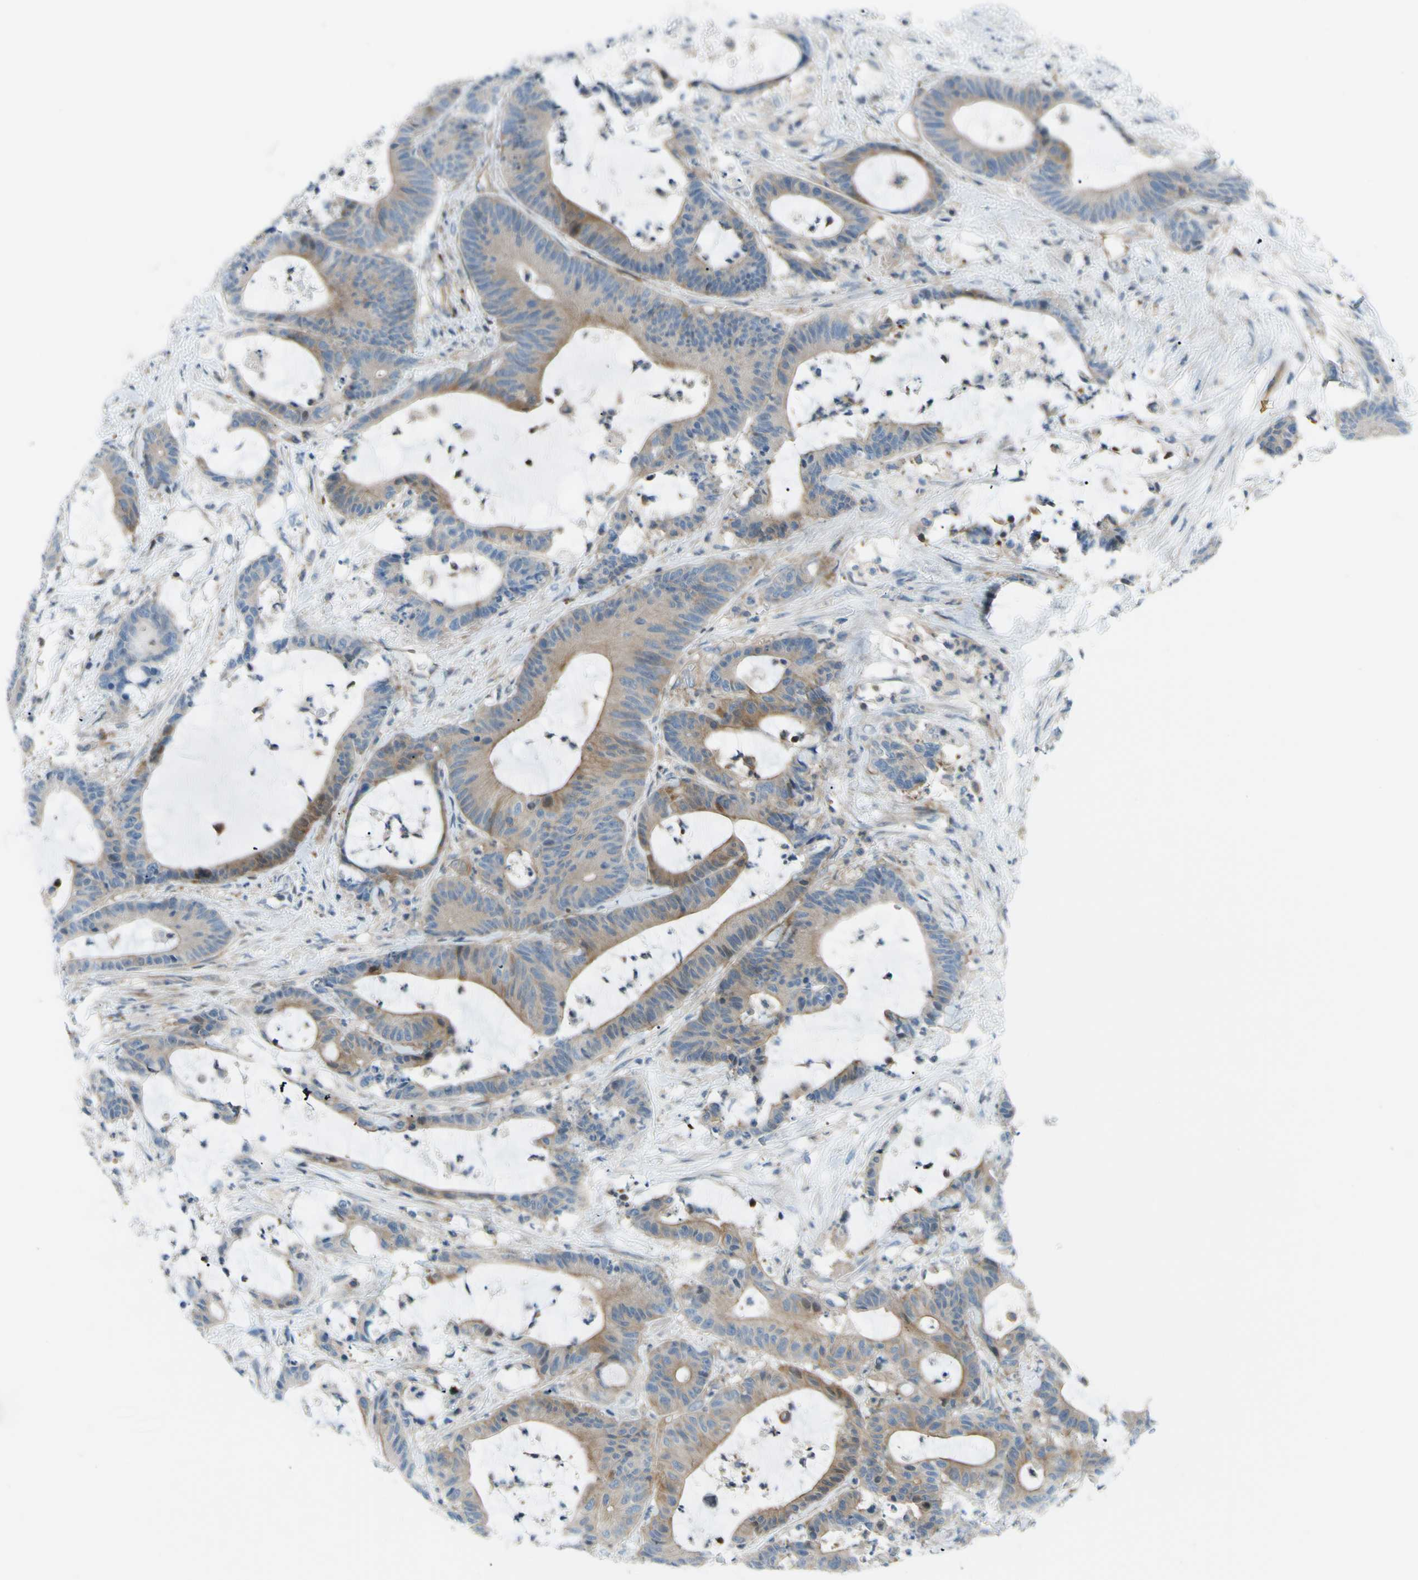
{"staining": {"intensity": "moderate", "quantity": "25%-75%", "location": "cytoplasmic/membranous"}, "tissue": "colorectal cancer", "cell_type": "Tumor cells", "image_type": "cancer", "snomed": [{"axis": "morphology", "description": "Adenocarcinoma, NOS"}, {"axis": "topography", "description": "Colon"}], "caption": "Moderate cytoplasmic/membranous expression for a protein is identified in approximately 25%-75% of tumor cells of colorectal cancer using IHC.", "gene": "PAK2", "patient": {"sex": "female", "age": 84}}